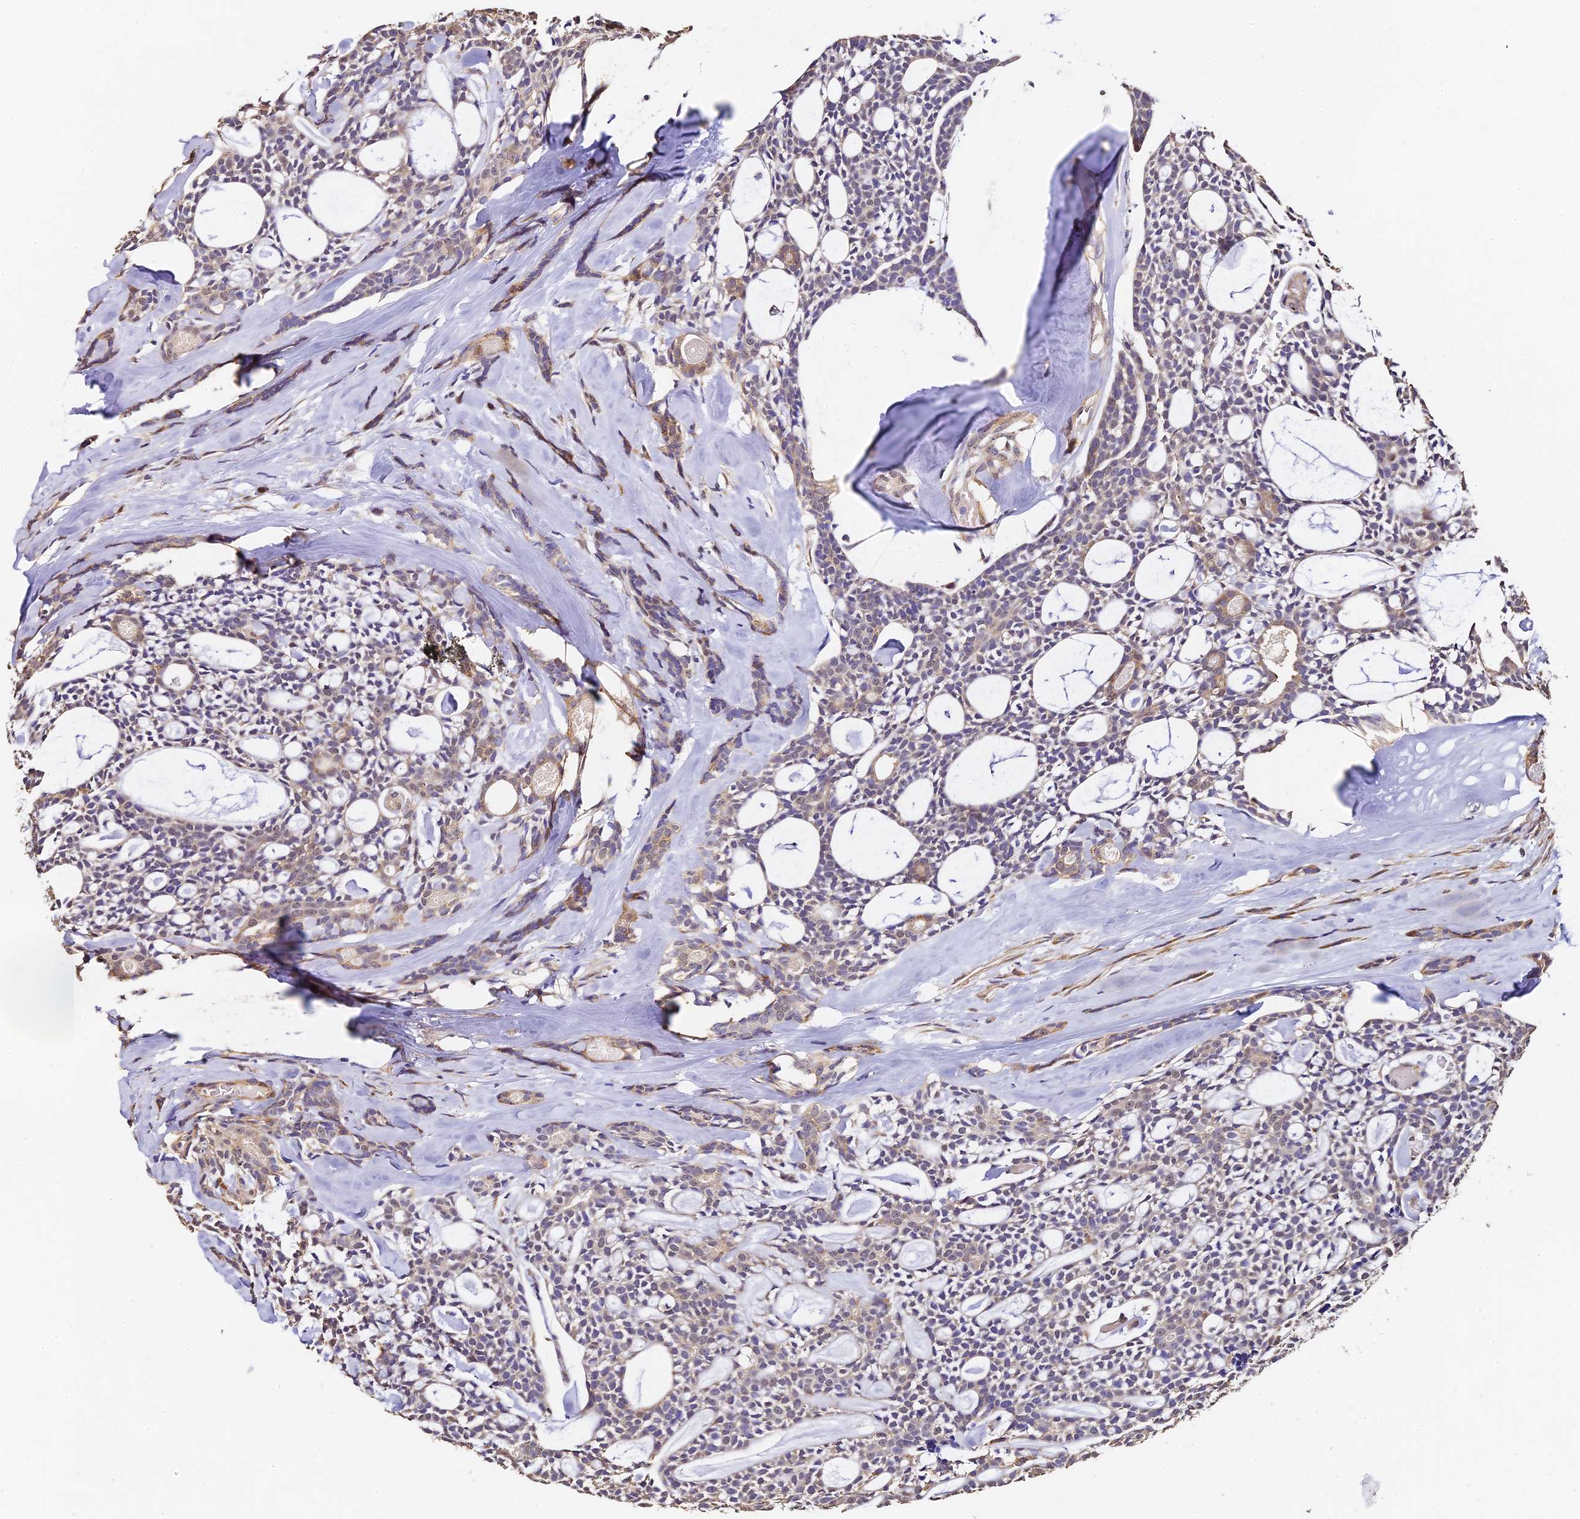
{"staining": {"intensity": "negative", "quantity": "none", "location": "none"}, "tissue": "head and neck cancer", "cell_type": "Tumor cells", "image_type": "cancer", "snomed": [{"axis": "morphology", "description": "Adenocarcinoma, NOS"}, {"axis": "topography", "description": "Salivary gland"}, {"axis": "topography", "description": "Head-Neck"}], "caption": "The IHC micrograph has no significant expression in tumor cells of head and neck cancer (adenocarcinoma) tissue. Nuclei are stained in blue.", "gene": "SLC11A1", "patient": {"sex": "male", "age": 55}}